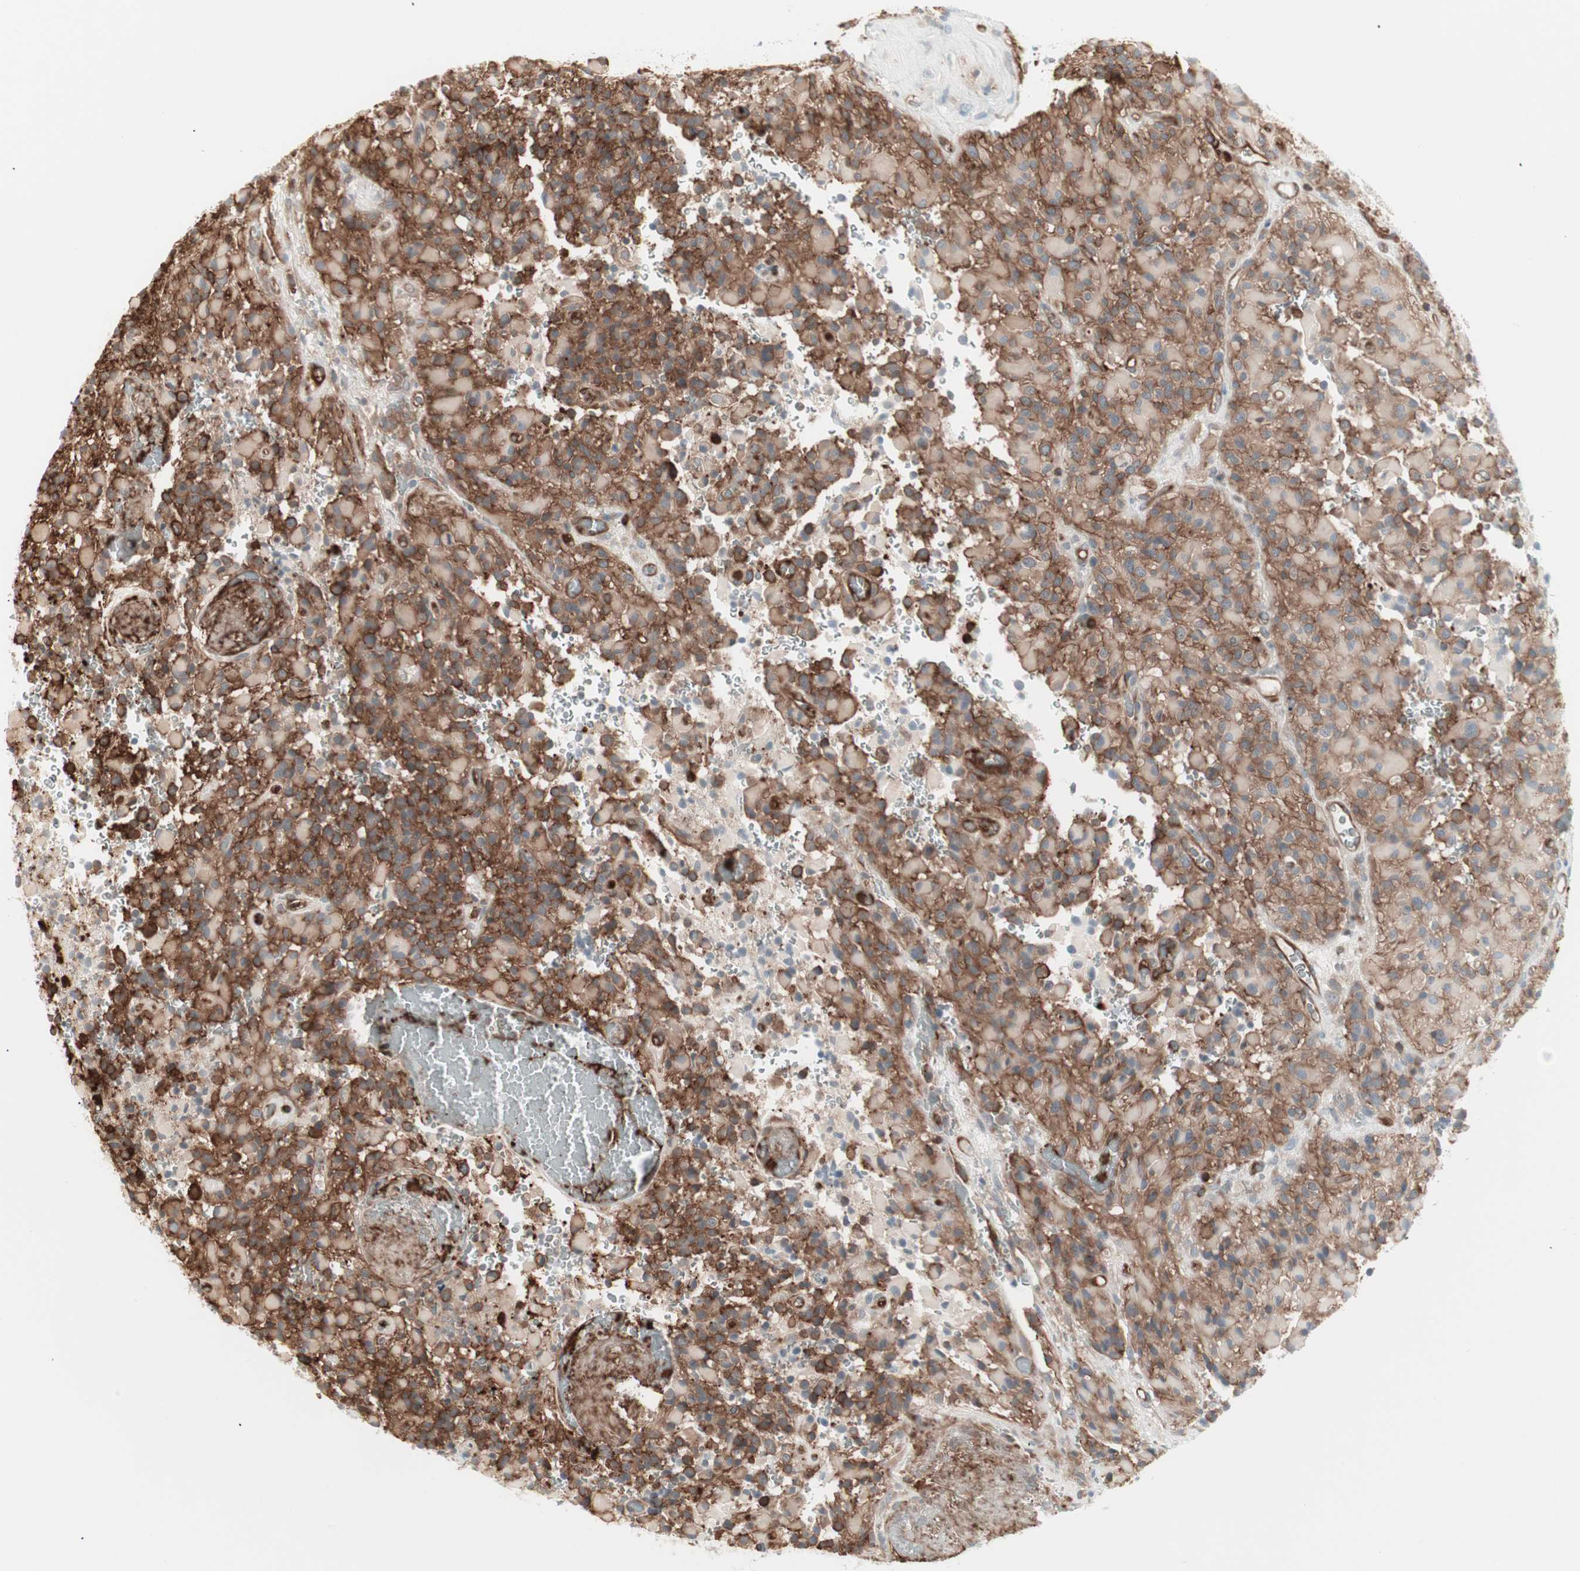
{"staining": {"intensity": "moderate", "quantity": "25%-75%", "location": "cytoplasmic/membranous"}, "tissue": "glioma", "cell_type": "Tumor cells", "image_type": "cancer", "snomed": [{"axis": "morphology", "description": "Glioma, malignant, High grade"}, {"axis": "topography", "description": "Brain"}], "caption": "This is an image of immunohistochemistry staining of glioma, which shows moderate staining in the cytoplasmic/membranous of tumor cells.", "gene": "TCP11L1", "patient": {"sex": "male", "age": 71}}